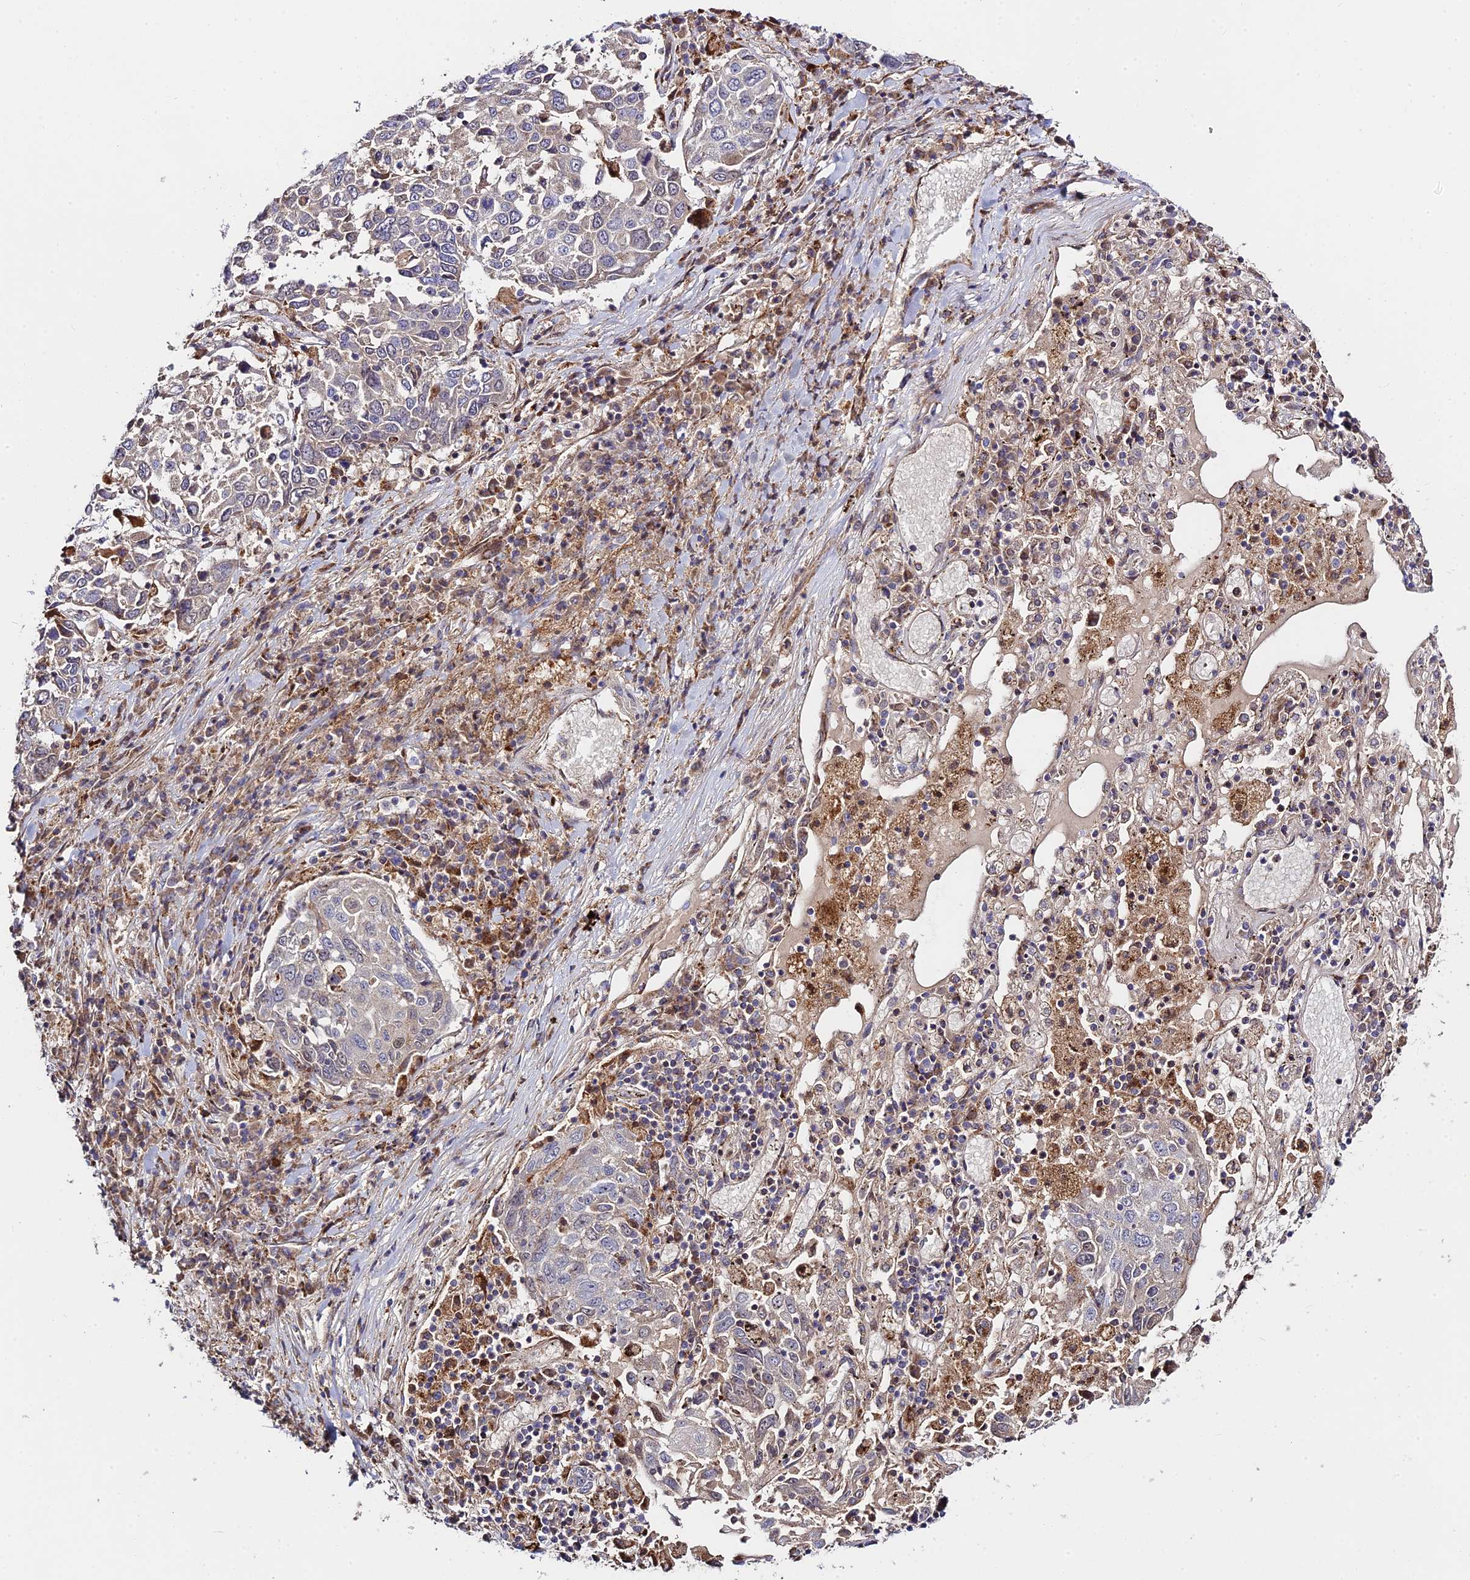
{"staining": {"intensity": "negative", "quantity": "none", "location": "none"}, "tissue": "lung cancer", "cell_type": "Tumor cells", "image_type": "cancer", "snomed": [{"axis": "morphology", "description": "Squamous cell carcinoma, NOS"}, {"axis": "topography", "description": "Lung"}], "caption": "Micrograph shows no protein staining in tumor cells of lung cancer tissue. The staining is performed using DAB (3,3'-diaminobenzidine) brown chromogen with nuclei counter-stained in using hematoxylin.", "gene": "FUOM", "patient": {"sex": "male", "age": 65}}